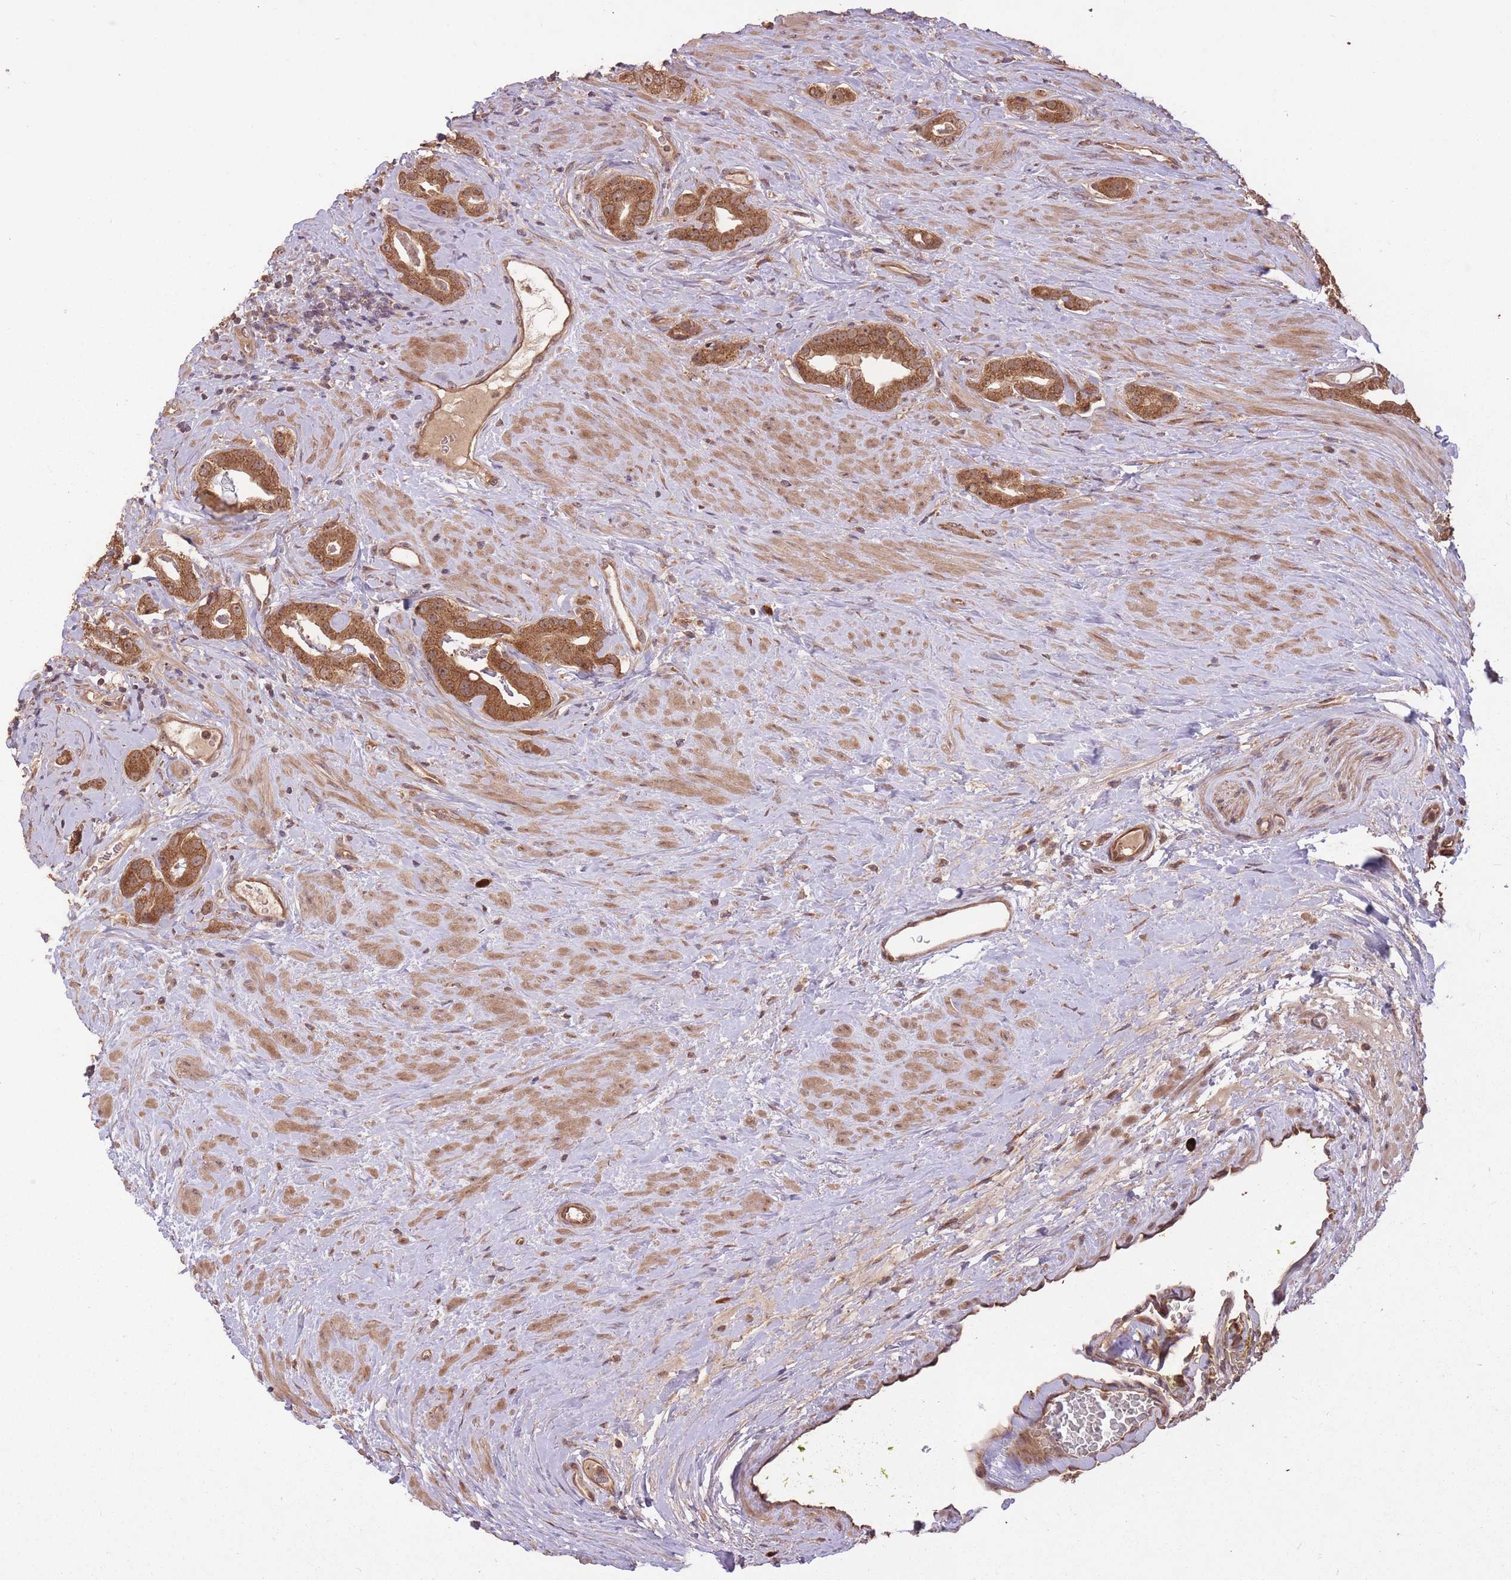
{"staining": {"intensity": "moderate", "quantity": ">75%", "location": "cytoplasmic/membranous,nuclear"}, "tissue": "prostate cancer", "cell_type": "Tumor cells", "image_type": "cancer", "snomed": [{"axis": "morphology", "description": "Adenocarcinoma, High grade"}, {"axis": "topography", "description": "Prostate"}], "caption": "Prostate high-grade adenocarcinoma was stained to show a protein in brown. There is medium levels of moderate cytoplasmic/membranous and nuclear positivity in about >75% of tumor cells.", "gene": "ERBB3", "patient": {"sex": "male", "age": 63}}